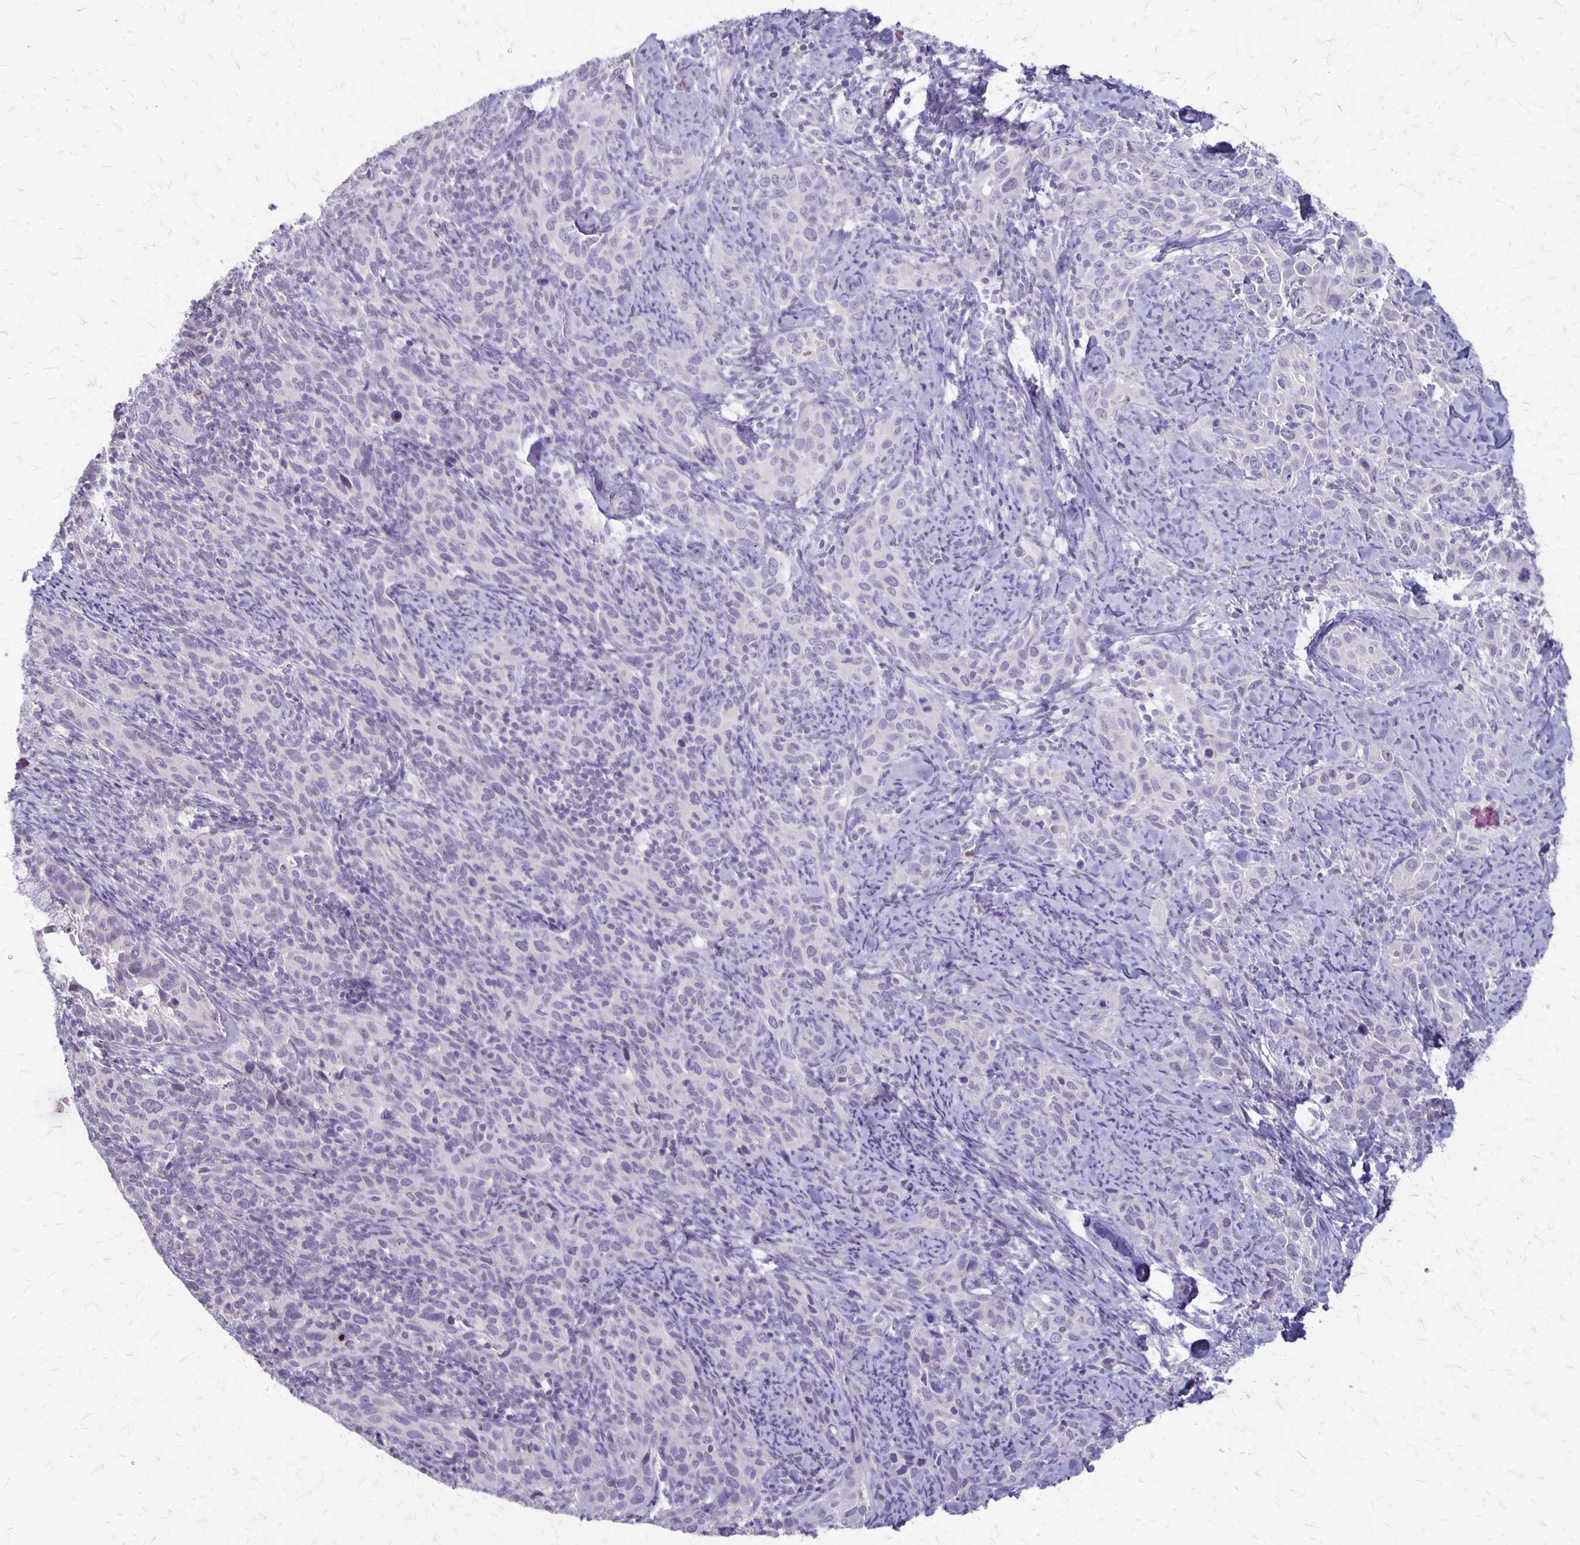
{"staining": {"intensity": "negative", "quantity": "none", "location": "none"}, "tissue": "cervical cancer", "cell_type": "Tumor cells", "image_type": "cancer", "snomed": [{"axis": "morphology", "description": "Squamous cell carcinoma, NOS"}, {"axis": "topography", "description": "Cervix"}], "caption": "Cervical squamous cell carcinoma stained for a protein using IHC reveals no positivity tumor cells.", "gene": "SEPTIN5", "patient": {"sex": "female", "age": 51}}